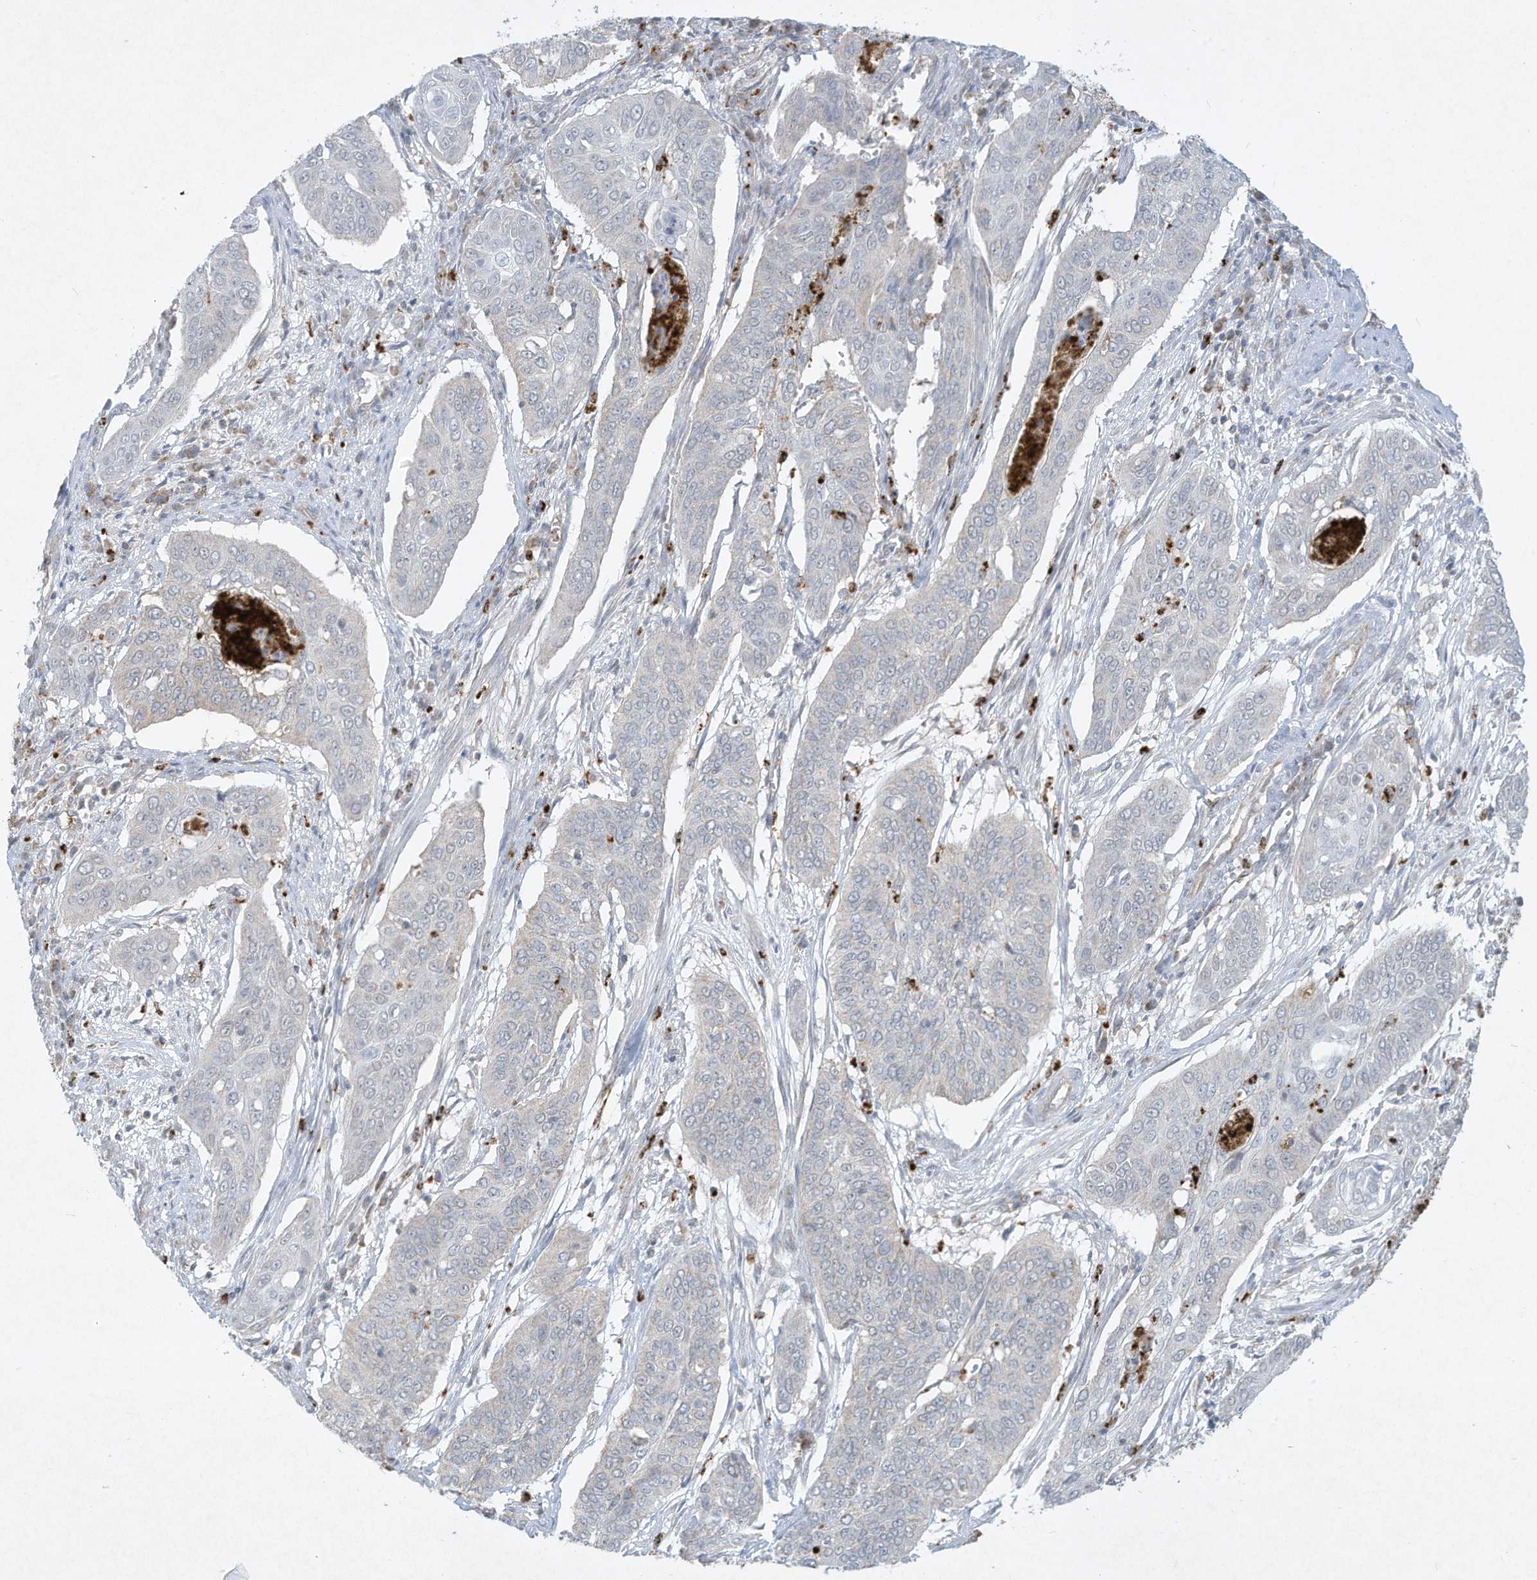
{"staining": {"intensity": "negative", "quantity": "none", "location": "none"}, "tissue": "cervical cancer", "cell_type": "Tumor cells", "image_type": "cancer", "snomed": [{"axis": "morphology", "description": "Squamous cell carcinoma, NOS"}, {"axis": "topography", "description": "Cervix"}], "caption": "IHC photomicrograph of neoplastic tissue: human cervical squamous cell carcinoma stained with DAB reveals no significant protein staining in tumor cells. Nuclei are stained in blue.", "gene": "CHRNA4", "patient": {"sex": "female", "age": 39}}